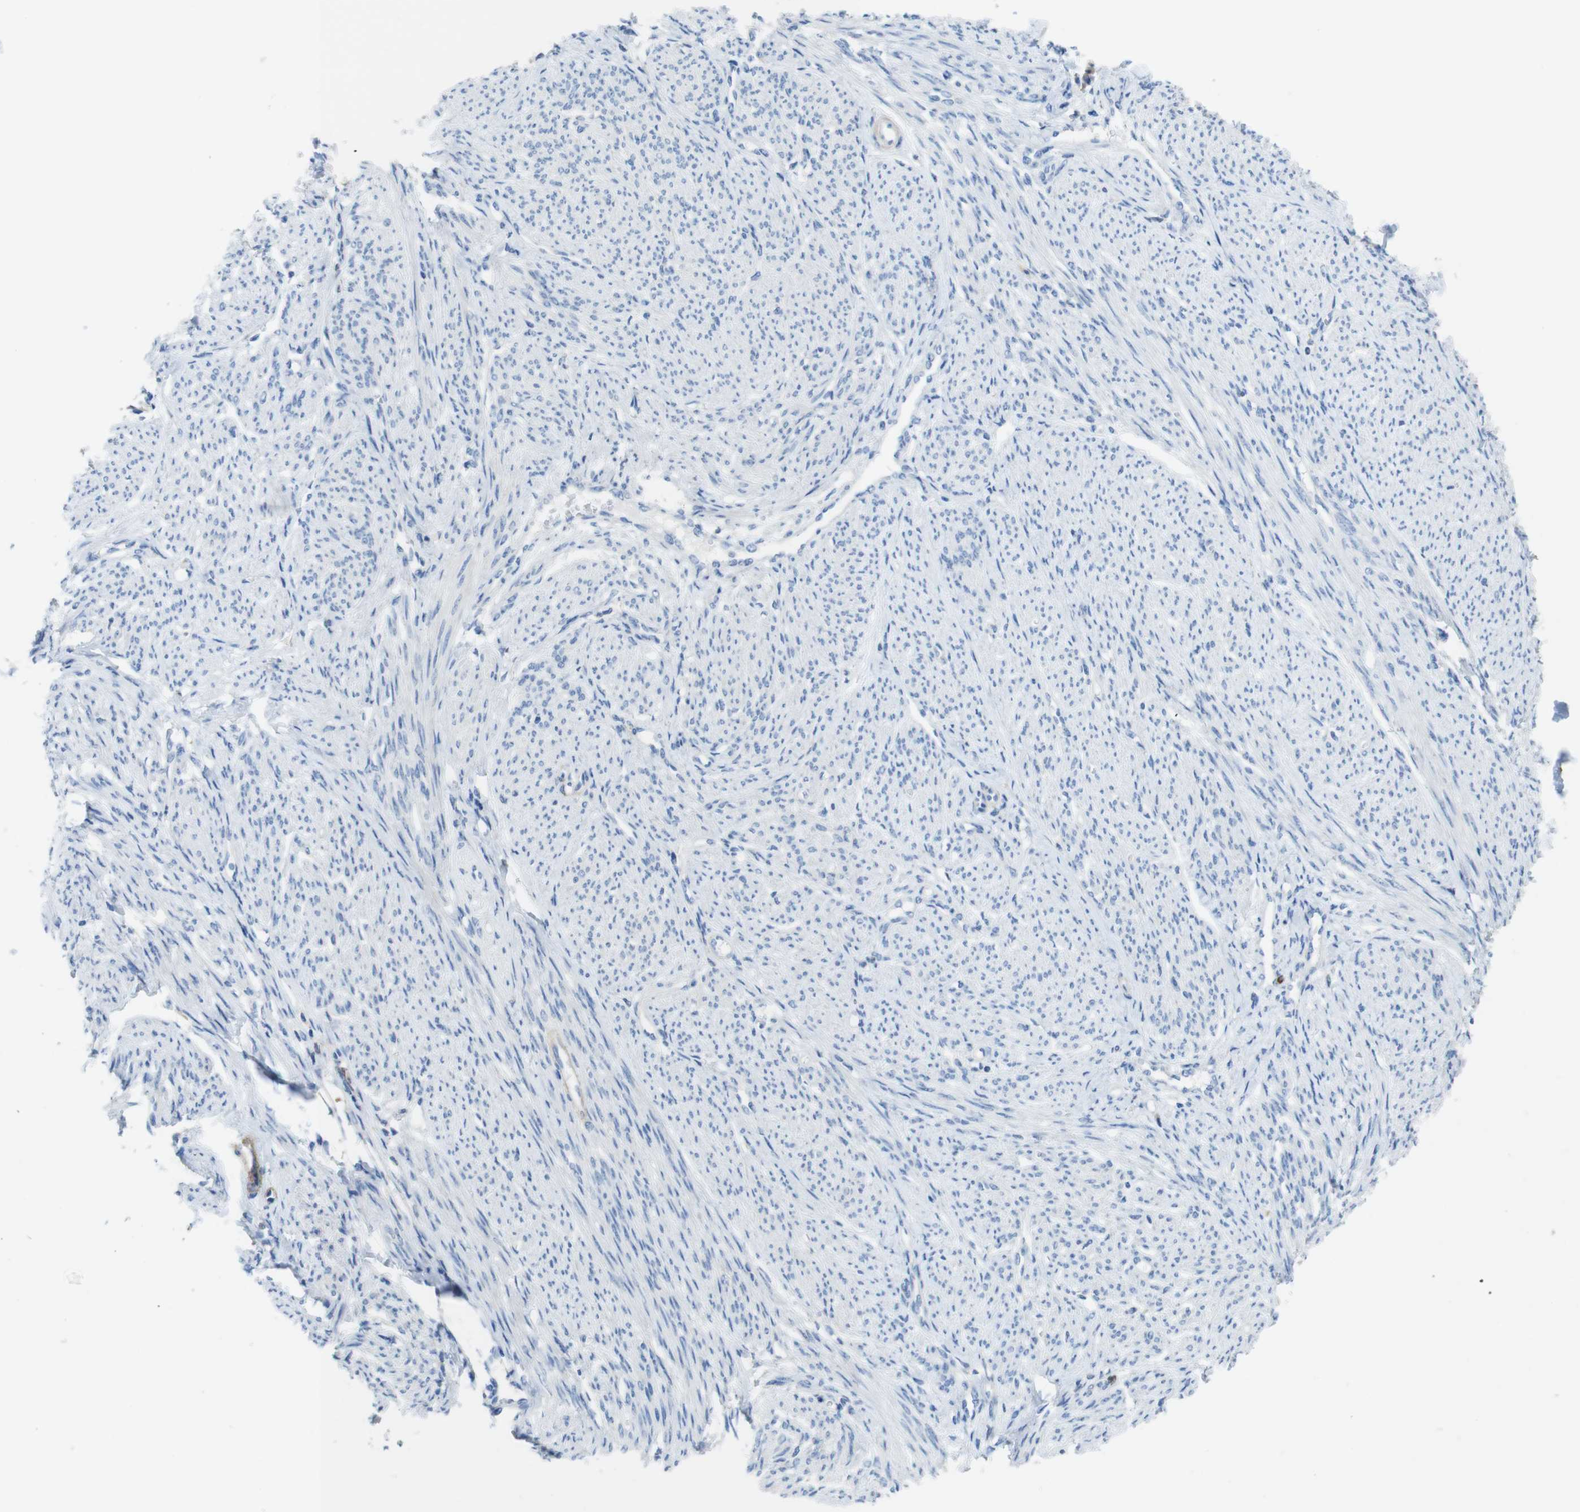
{"staining": {"intensity": "negative", "quantity": "none", "location": "none"}, "tissue": "smooth muscle", "cell_type": "Smooth muscle cells", "image_type": "normal", "snomed": [{"axis": "morphology", "description": "Normal tissue, NOS"}, {"axis": "topography", "description": "Smooth muscle"}], "caption": "This image is of normal smooth muscle stained with IHC to label a protein in brown with the nuclei are counter-stained blue. There is no staining in smooth muscle cells. The staining is performed using DAB (3,3'-diaminobenzidine) brown chromogen with nuclei counter-stained in using hematoxylin.", "gene": "CLMN", "patient": {"sex": "female", "age": 65}}